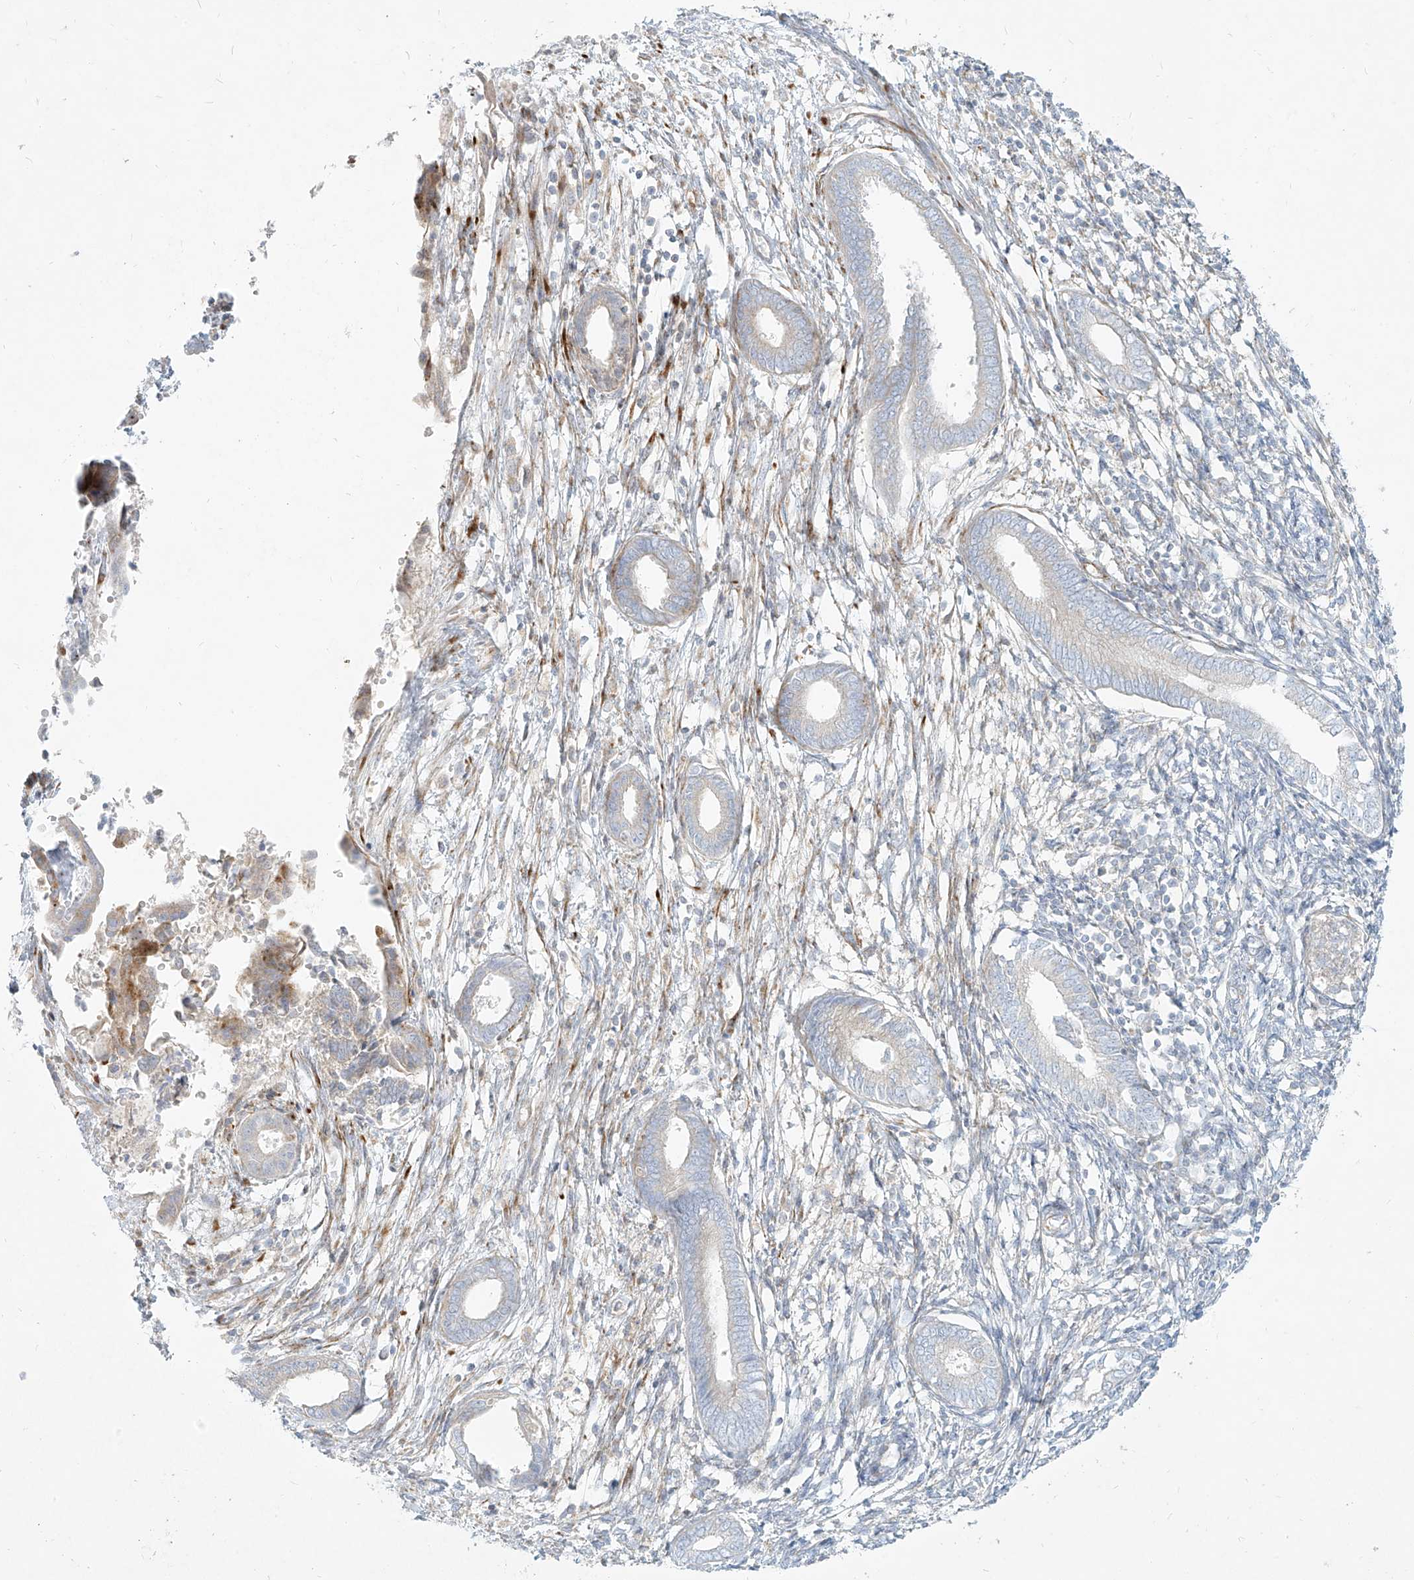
{"staining": {"intensity": "negative", "quantity": "none", "location": "none"}, "tissue": "endometrium", "cell_type": "Cells in endometrial stroma", "image_type": "normal", "snomed": [{"axis": "morphology", "description": "Normal tissue, NOS"}, {"axis": "topography", "description": "Endometrium"}], "caption": "Immunohistochemical staining of unremarkable human endometrium reveals no significant expression in cells in endometrial stroma.", "gene": "MTX2", "patient": {"sex": "female", "age": 56}}